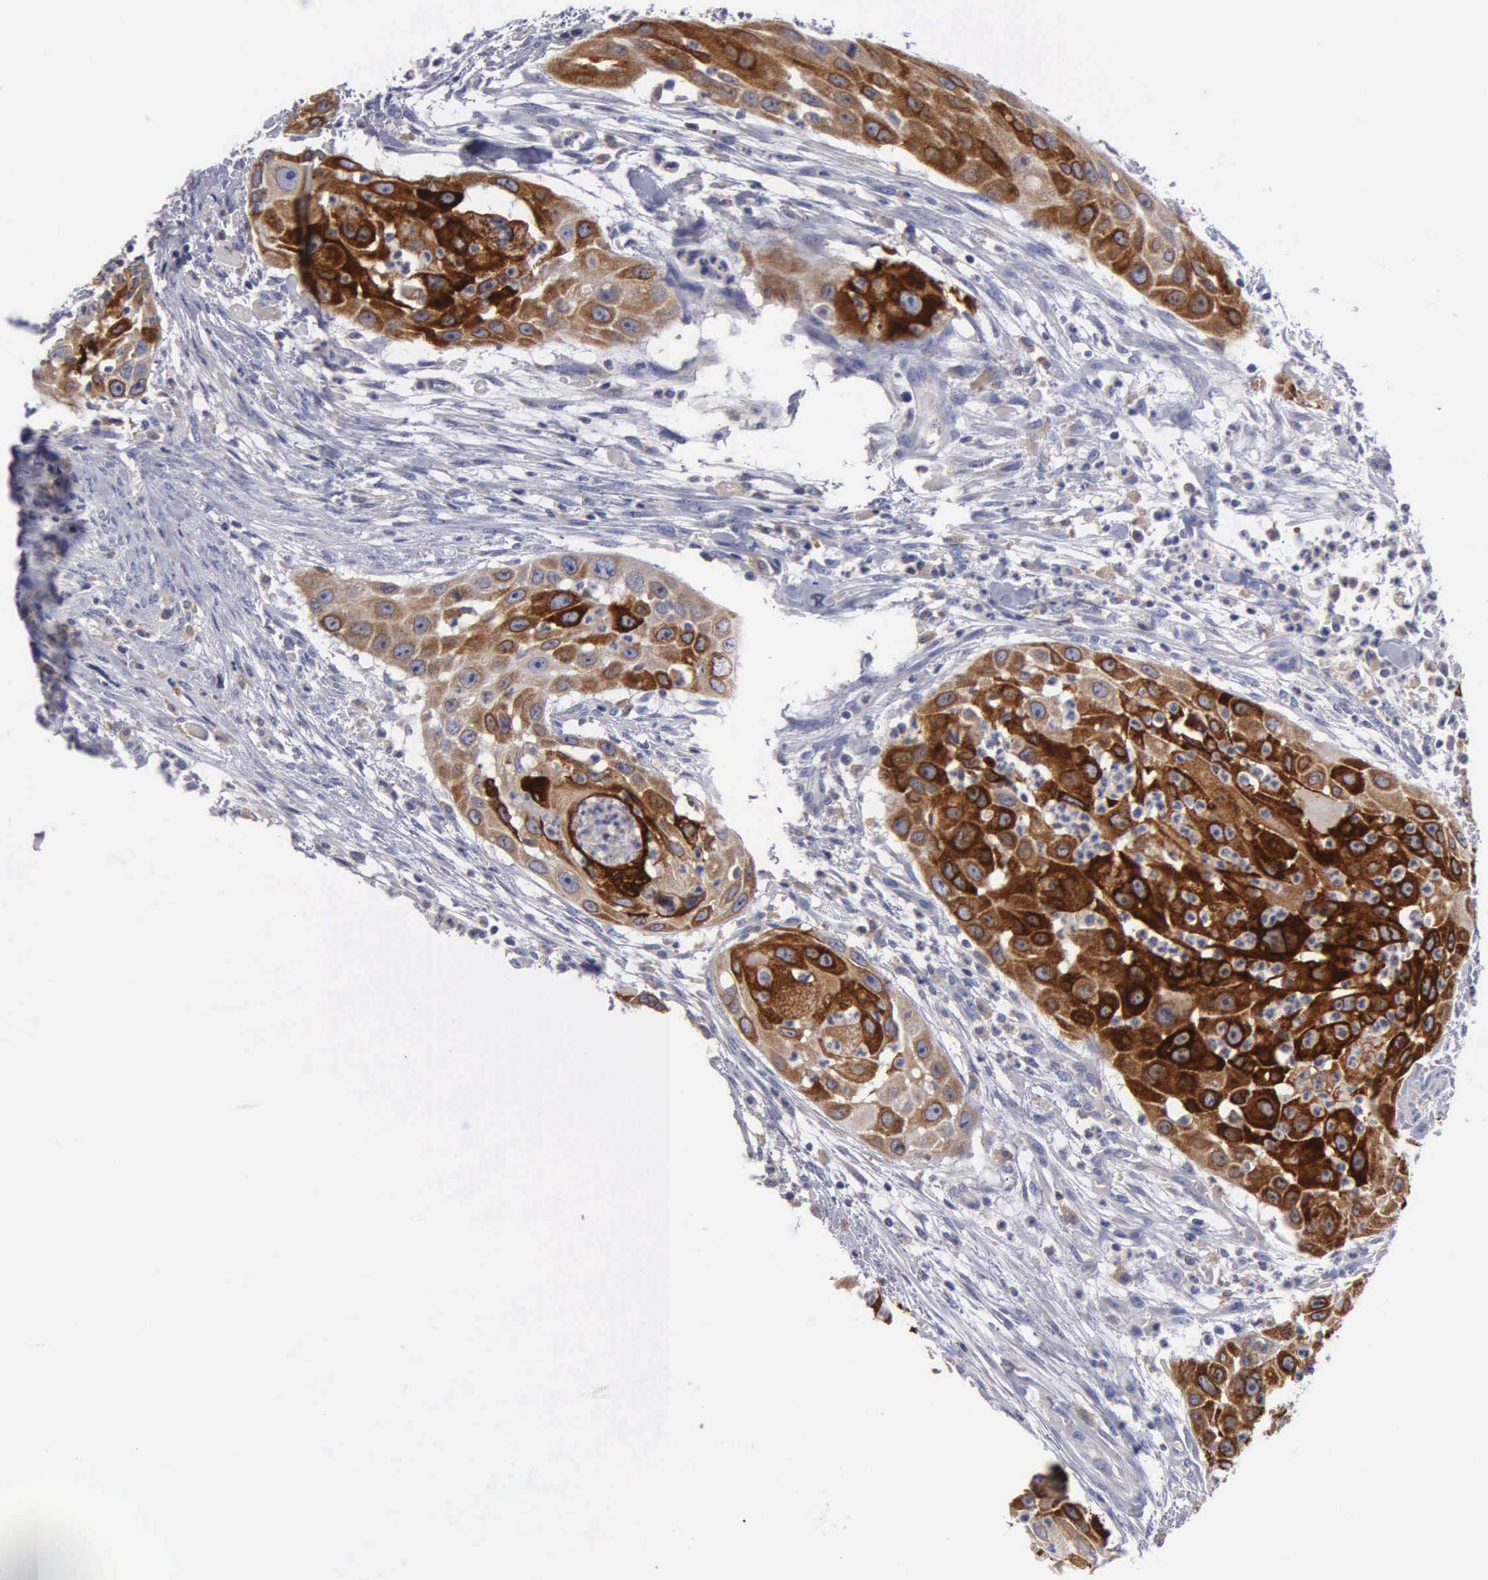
{"staining": {"intensity": "strong", "quantity": "25%-75%", "location": "cytoplasmic/membranous"}, "tissue": "head and neck cancer", "cell_type": "Tumor cells", "image_type": "cancer", "snomed": [{"axis": "morphology", "description": "Squamous cell carcinoma, NOS"}, {"axis": "topography", "description": "Head-Neck"}], "caption": "Immunohistochemical staining of head and neck cancer demonstrates strong cytoplasmic/membranous protein staining in approximately 25%-75% of tumor cells.", "gene": "PTGS2", "patient": {"sex": "male", "age": 64}}